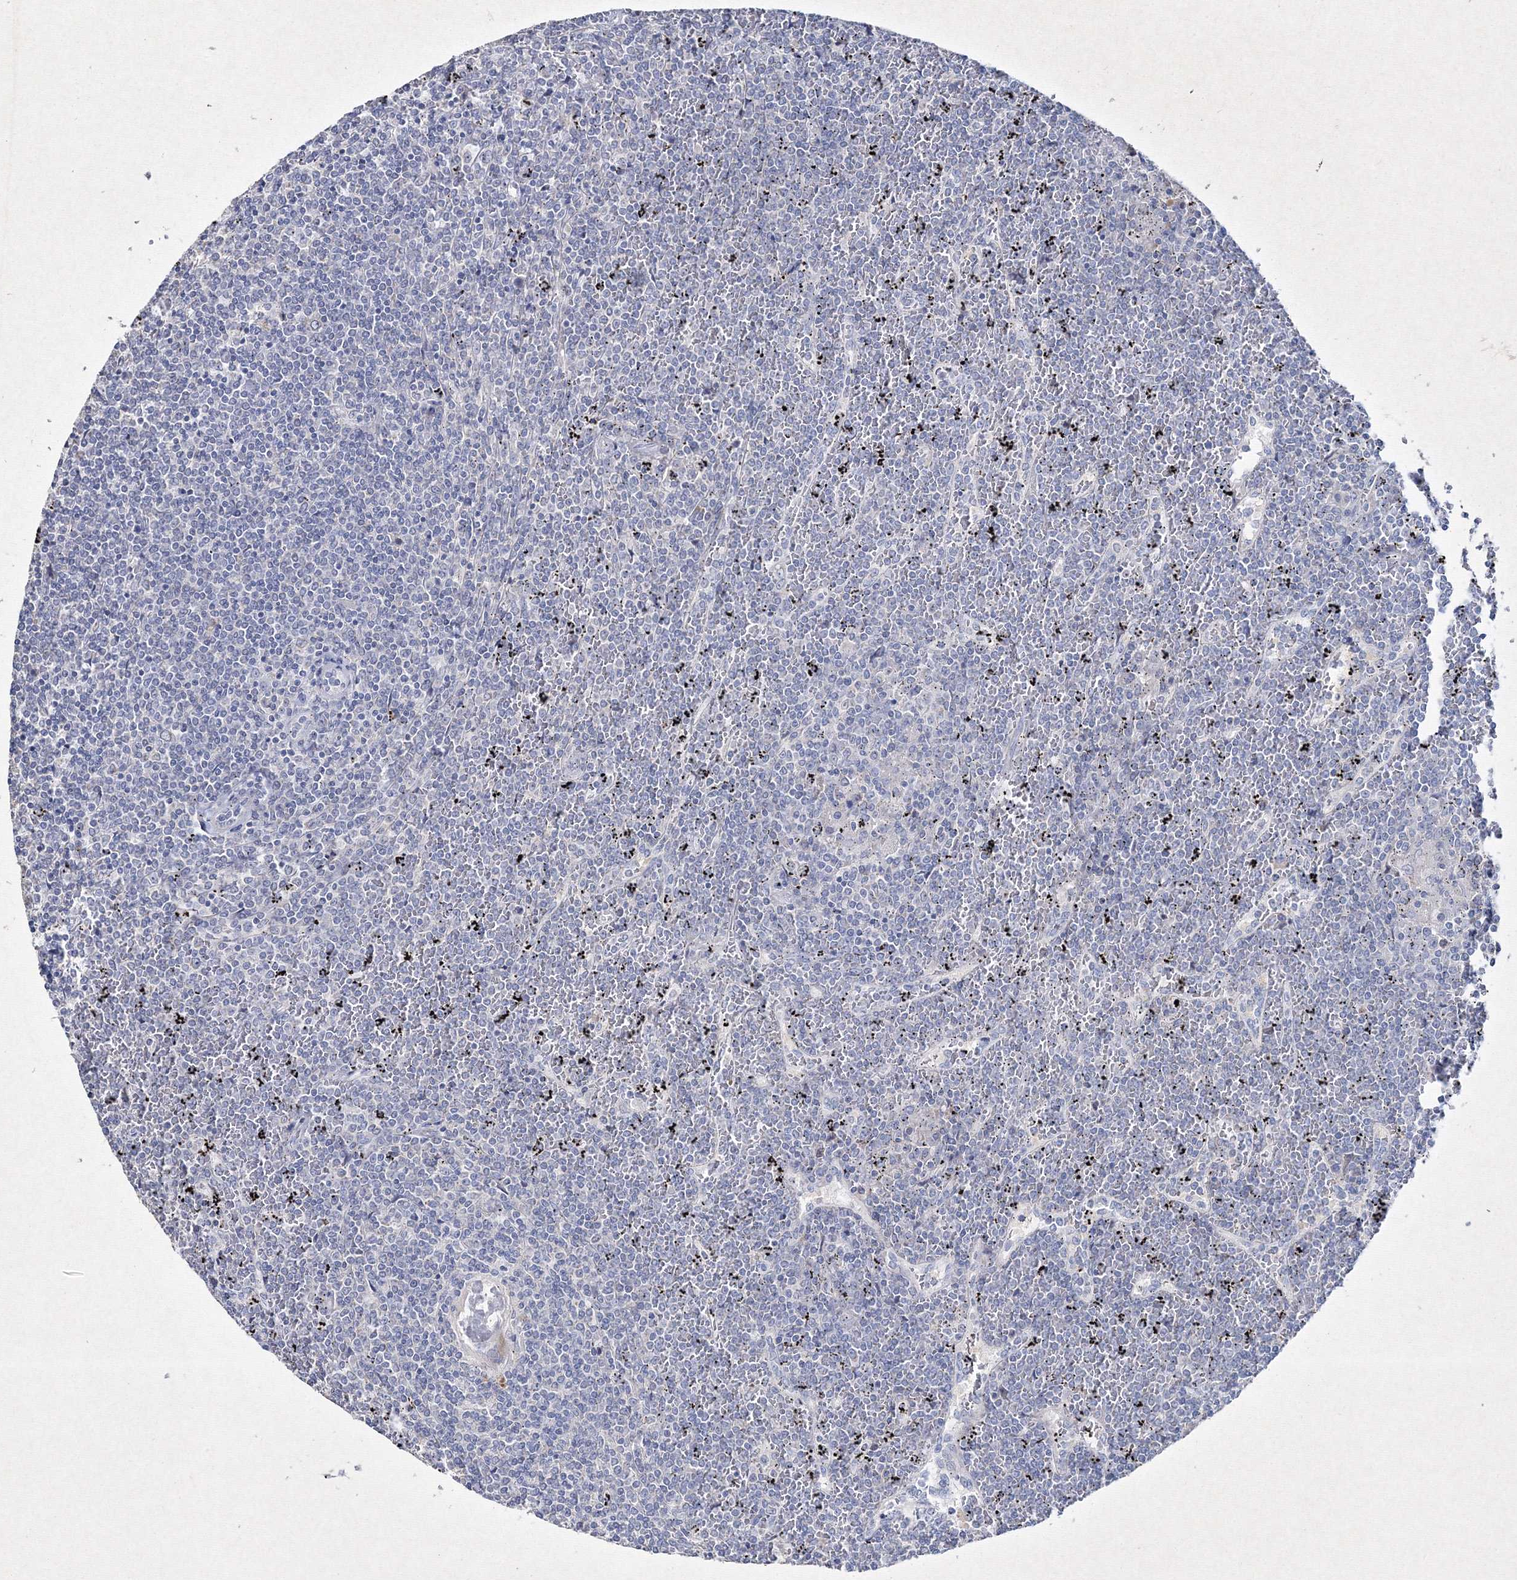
{"staining": {"intensity": "negative", "quantity": "none", "location": "none"}, "tissue": "lymphoma", "cell_type": "Tumor cells", "image_type": "cancer", "snomed": [{"axis": "morphology", "description": "Malignant lymphoma, non-Hodgkin's type, Low grade"}, {"axis": "topography", "description": "Spleen"}], "caption": "Histopathology image shows no significant protein positivity in tumor cells of lymphoma. (DAB IHC visualized using brightfield microscopy, high magnification).", "gene": "SMIM29", "patient": {"sex": "female", "age": 19}}